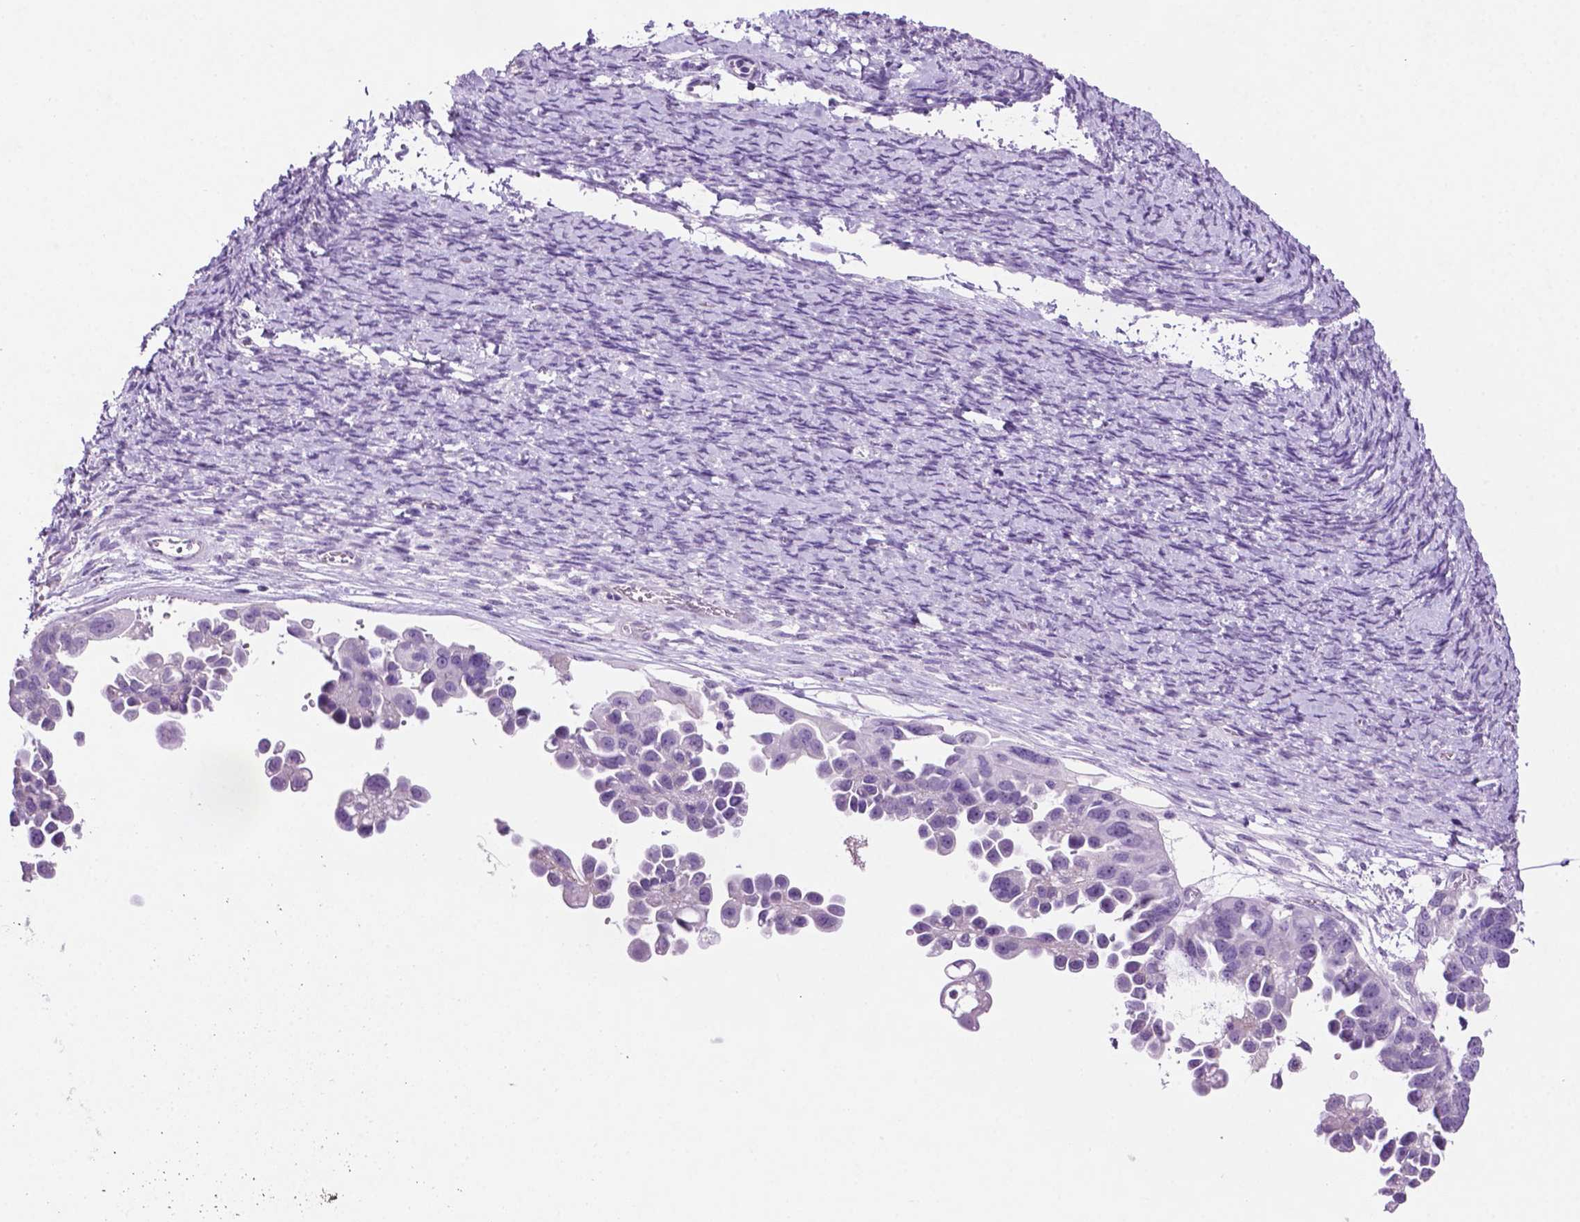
{"staining": {"intensity": "negative", "quantity": "none", "location": "none"}, "tissue": "ovarian cancer", "cell_type": "Tumor cells", "image_type": "cancer", "snomed": [{"axis": "morphology", "description": "Cystadenocarcinoma, serous, NOS"}, {"axis": "topography", "description": "Ovary"}], "caption": "Immunohistochemical staining of ovarian serous cystadenocarcinoma demonstrates no significant staining in tumor cells. The staining was performed using DAB (3,3'-diaminobenzidine) to visualize the protein expression in brown, while the nuclei were stained in blue with hematoxylin (Magnification: 20x).", "gene": "PHGR1", "patient": {"sex": "female", "age": 53}}